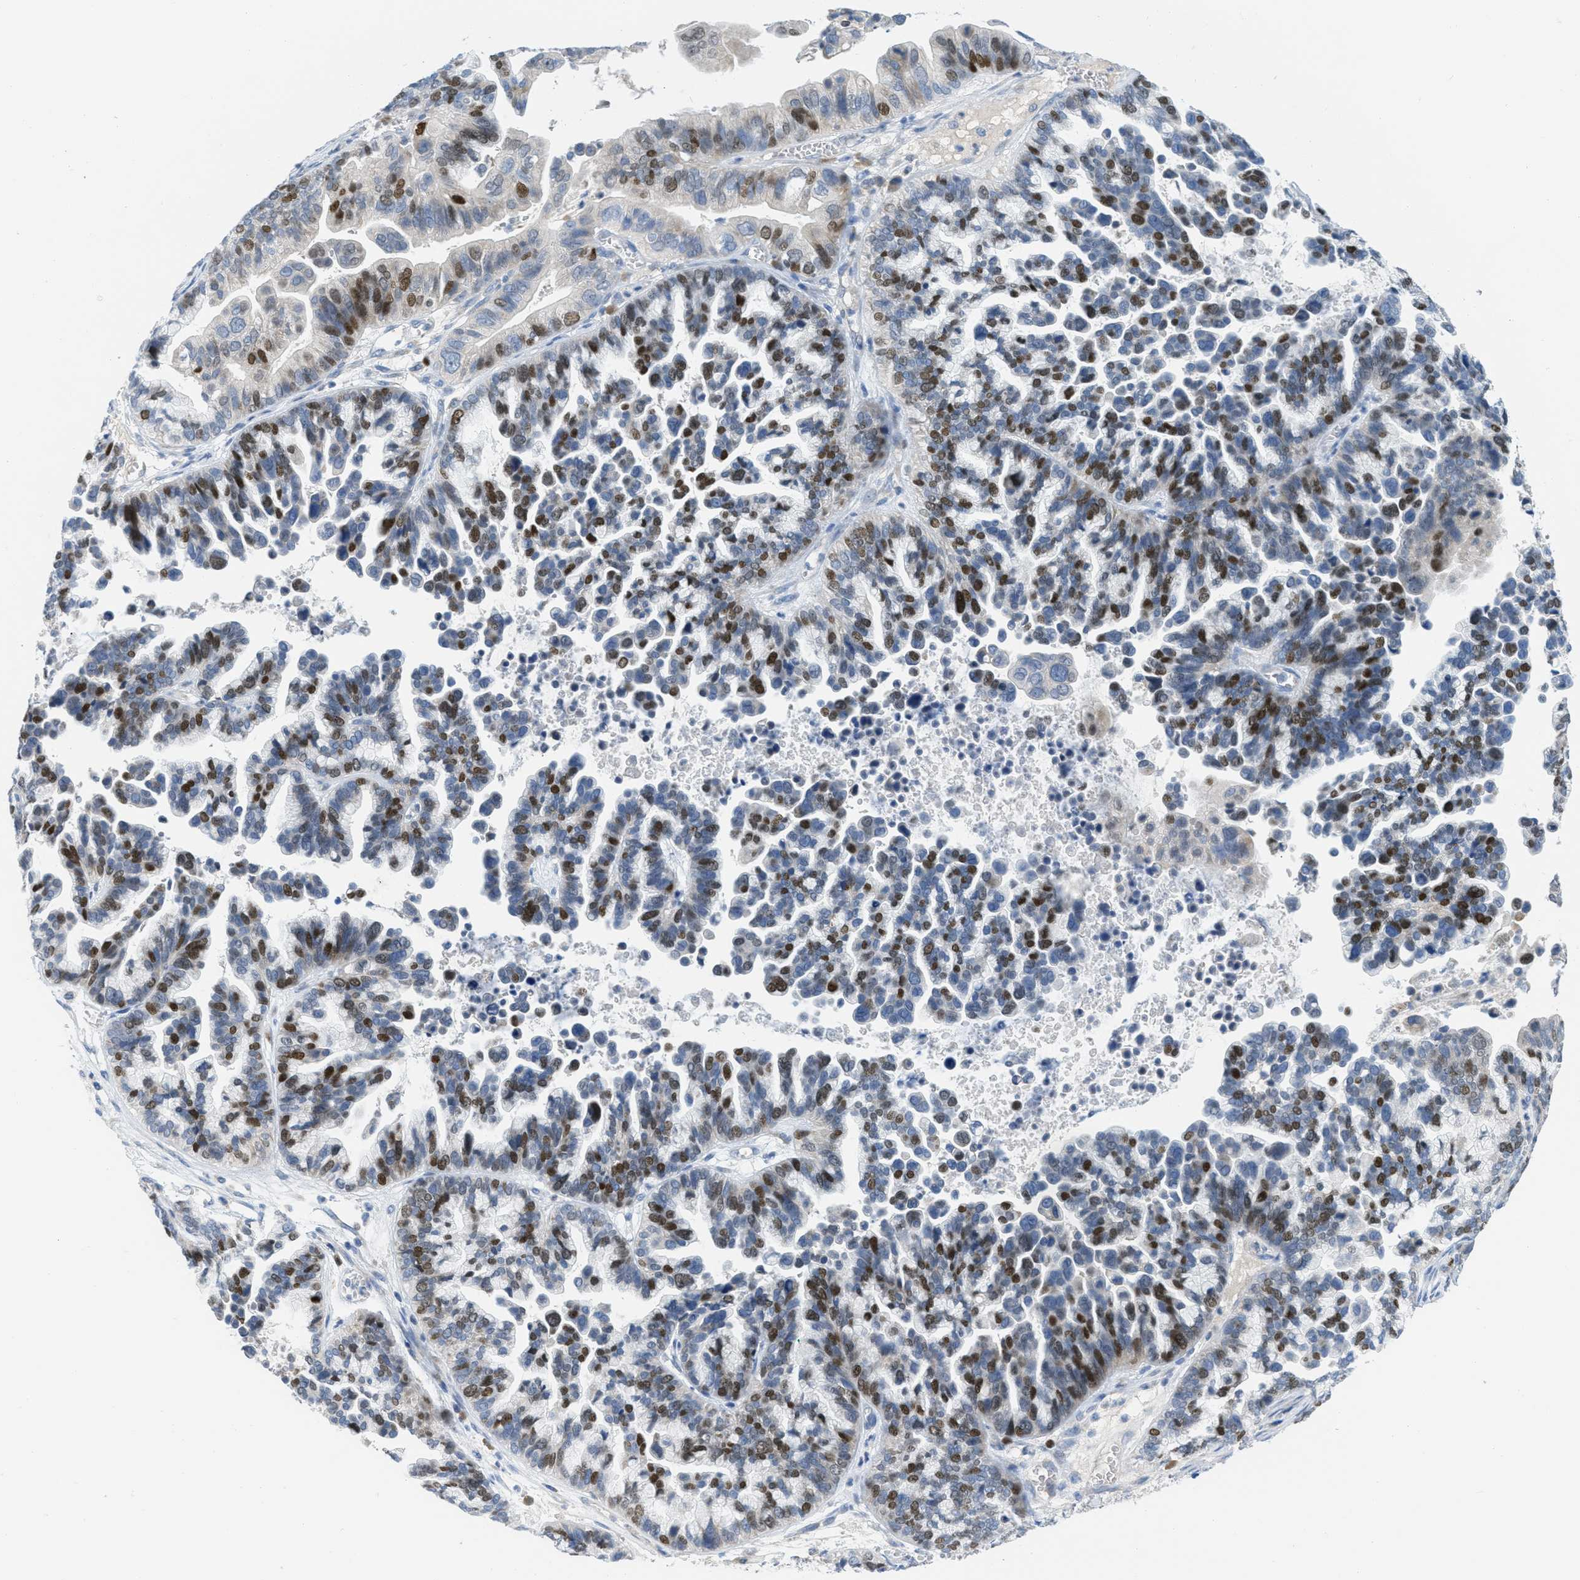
{"staining": {"intensity": "strong", "quantity": "25%-75%", "location": "nuclear"}, "tissue": "ovarian cancer", "cell_type": "Tumor cells", "image_type": "cancer", "snomed": [{"axis": "morphology", "description": "Cystadenocarcinoma, serous, NOS"}, {"axis": "topography", "description": "Ovary"}], "caption": "Protein expression analysis of human ovarian serous cystadenocarcinoma reveals strong nuclear staining in about 25%-75% of tumor cells.", "gene": "ORC6", "patient": {"sex": "female", "age": 56}}